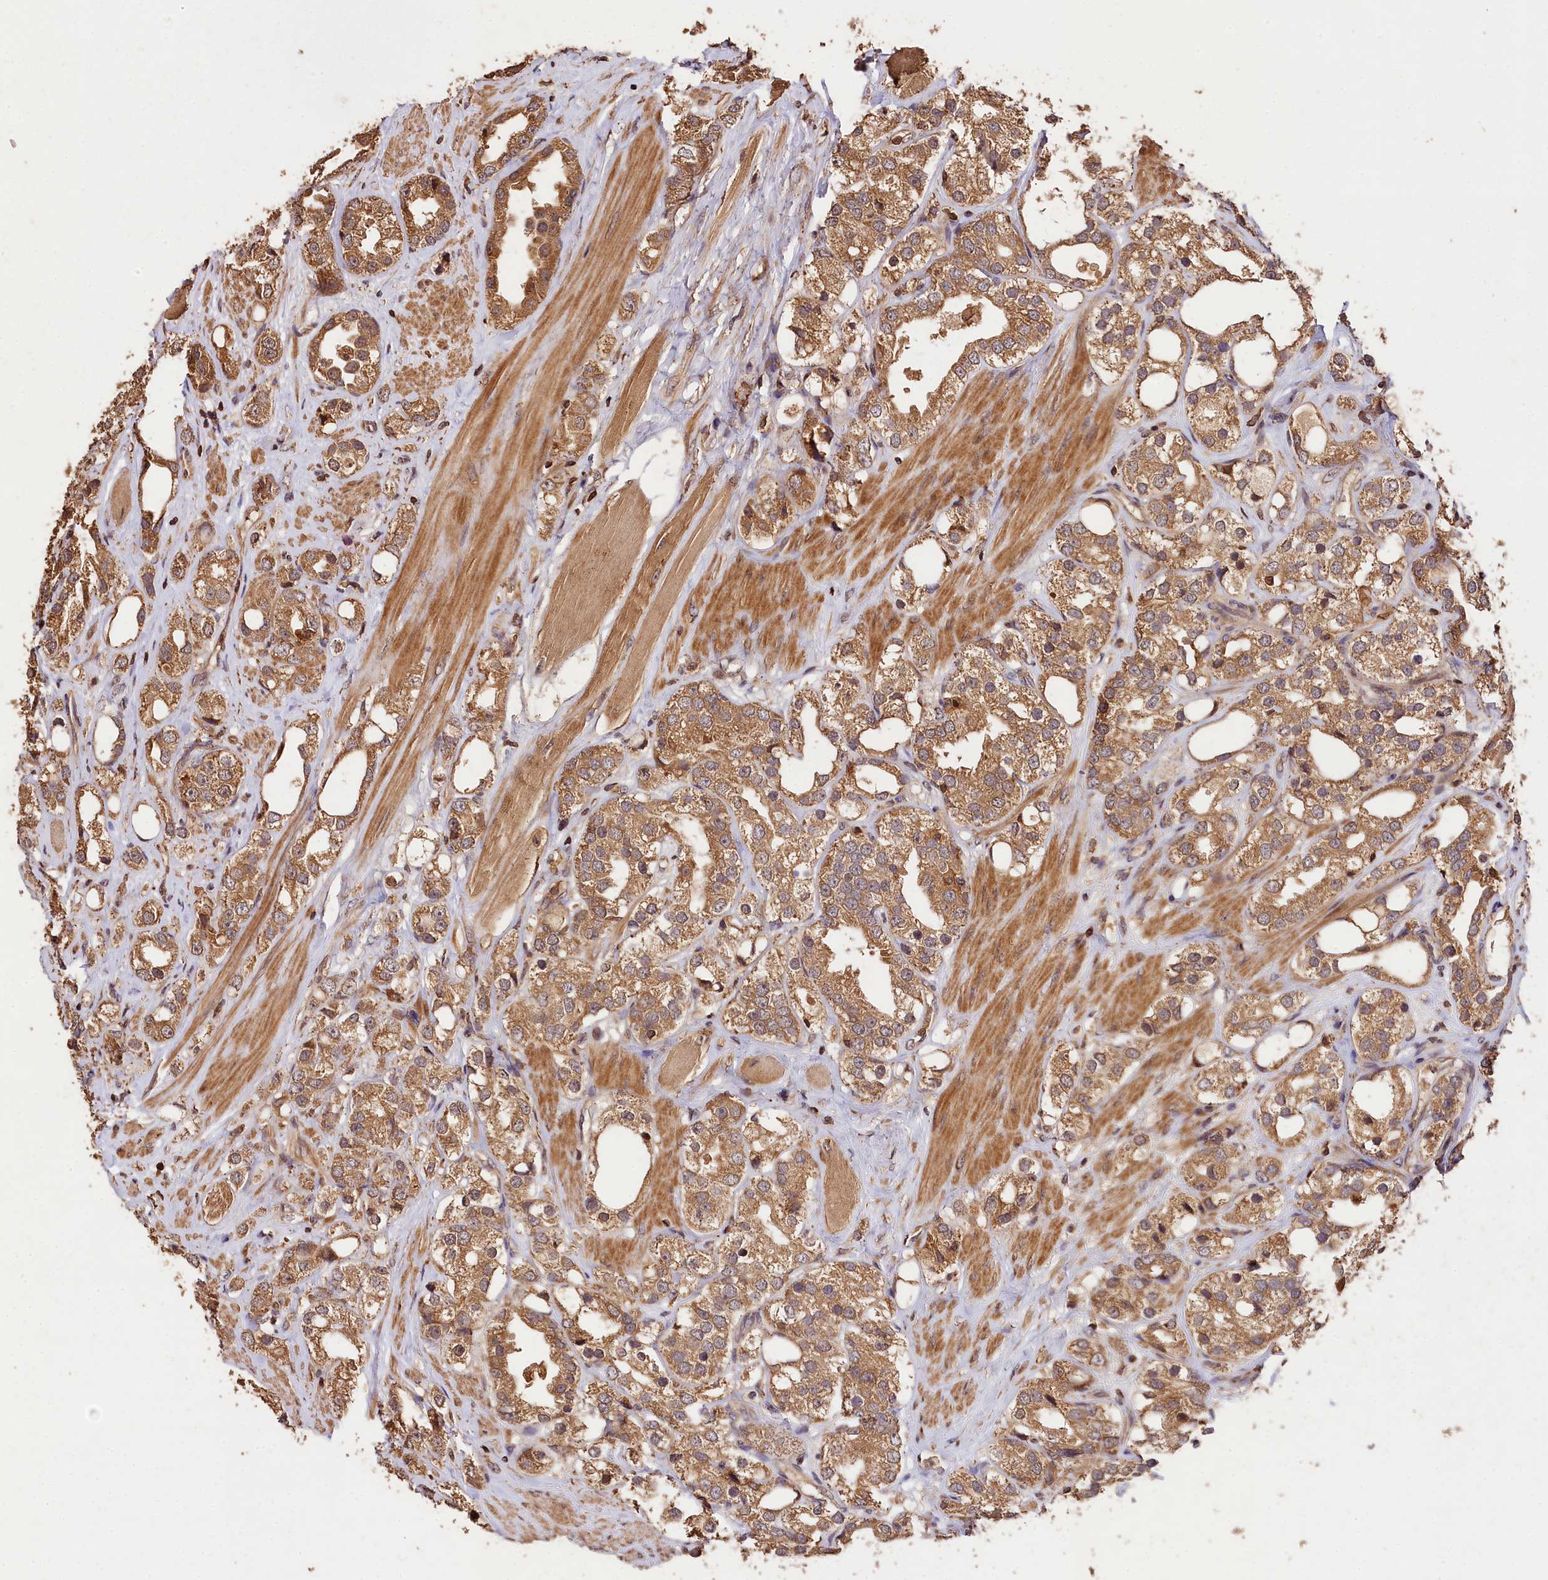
{"staining": {"intensity": "moderate", "quantity": ">75%", "location": "cytoplasmic/membranous"}, "tissue": "prostate cancer", "cell_type": "Tumor cells", "image_type": "cancer", "snomed": [{"axis": "morphology", "description": "Adenocarcinoma, NOS"}, {"axis": "topography", "description": "Prostate"}], "caption": "This micrograph displays prostate adenocarcinoma stained with IHC to label a protein in brown. The cytoplasmic/membranous of tumor cells show moderate positivity for the protein. Nuclei are counter-stained blue.", "gene": "KPTN", "patient": {"sex": "male", "age": 79}}